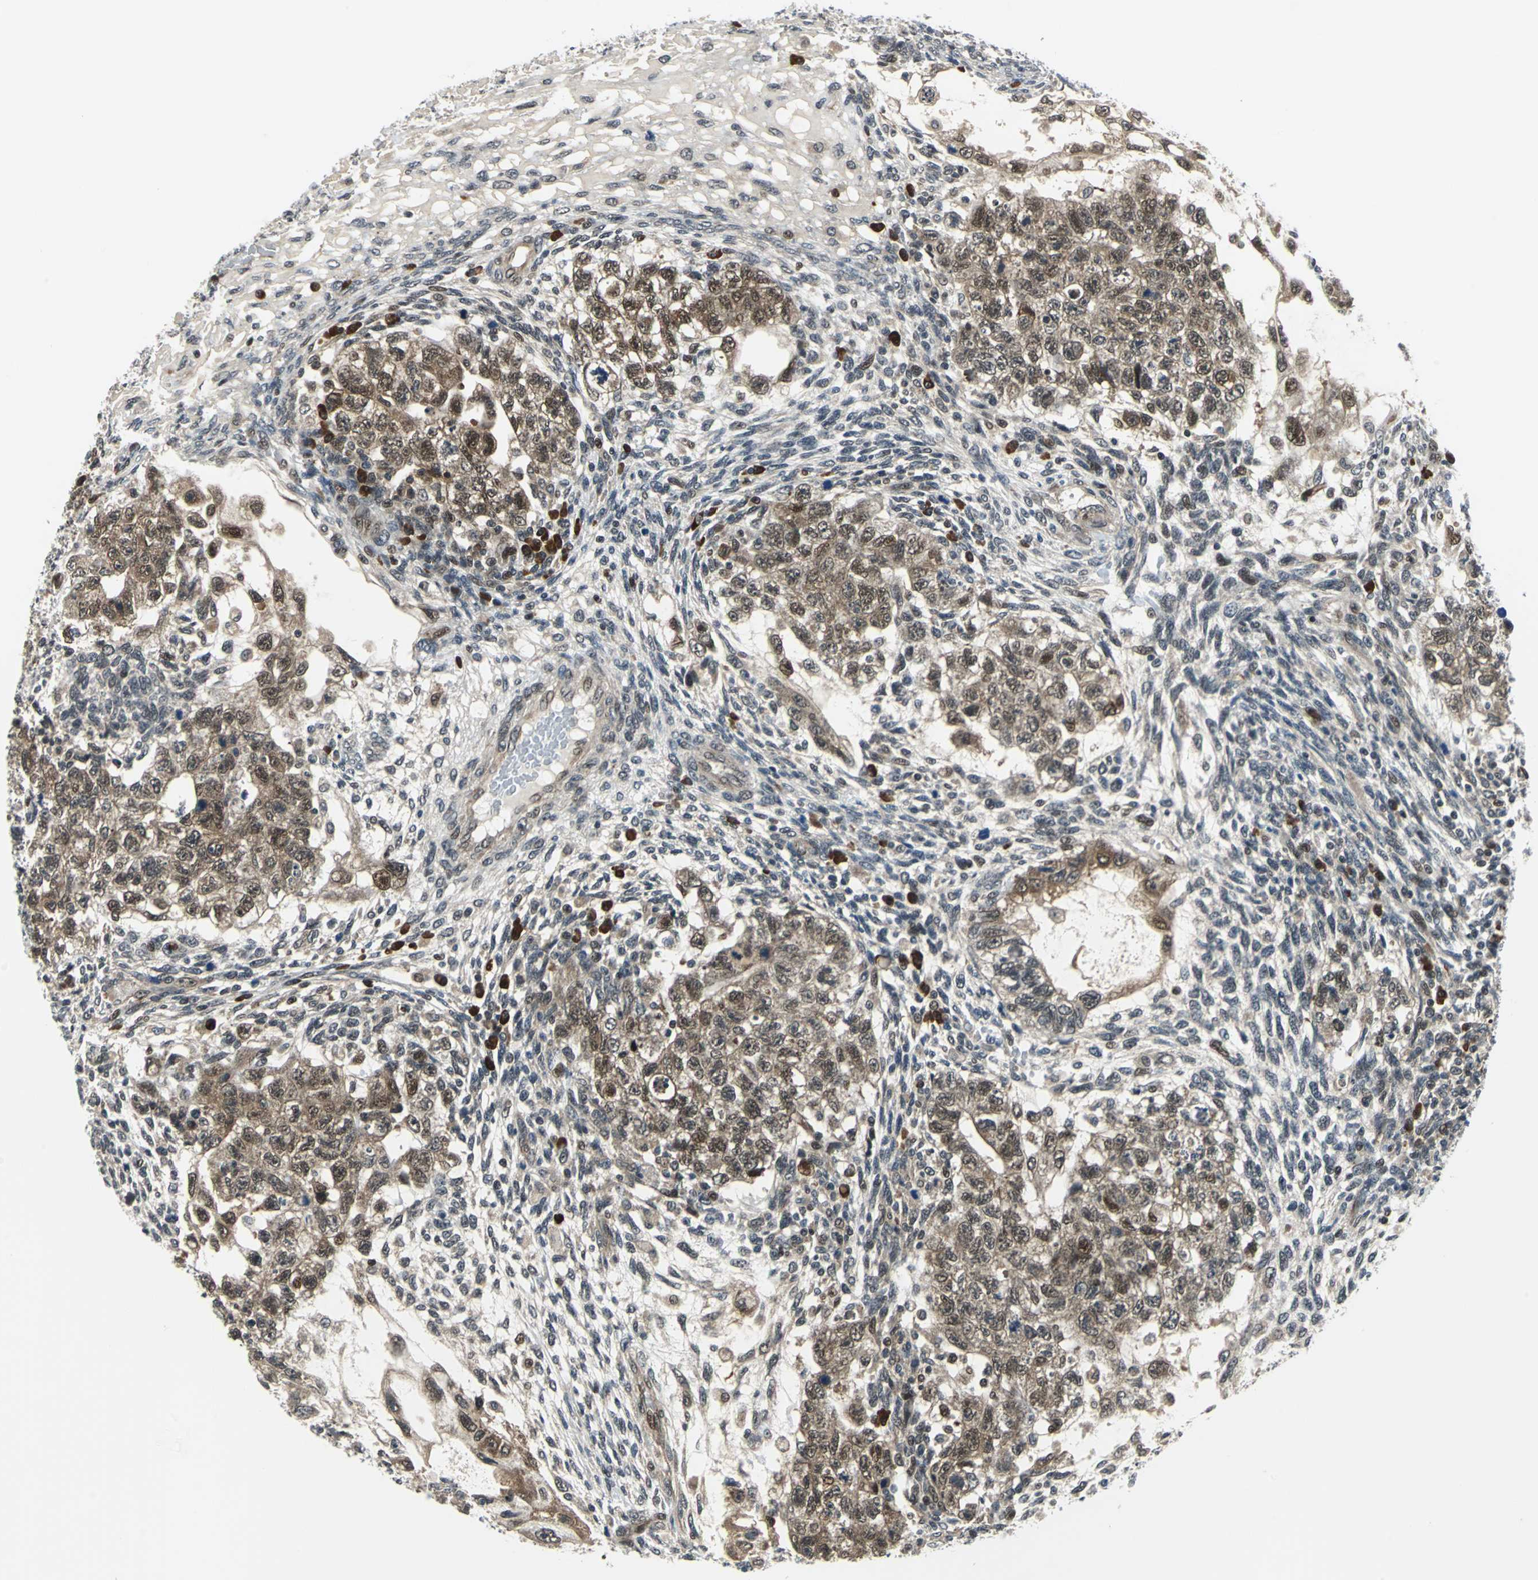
{"staining": {"intensity": "moderate", "quantity": ">75%", "location": "cytoplasmic/membranous,nuclear"}, "tissue": "testis cancer", "cell_type": "Tumor cells", "image_type": "cancer", "snomed": [{"axis": "morphology", "description": "Normal tissue, NOS"}, {"axis": "morphology", "description": "Carcinoma, Embryonal, NOS"}, {"axis": "topography", "description": "Testis"}], "caption": "A high-resolution photomicrograph shows IHC staining of testis cancer (embryonal carcinoma), which displays moderate cytoplasmic/membranous and nuclear staining in approximately >75% of tumor cells. Nuclei are stained in blue.", "gene": "POLR3K", "patient": {"sex": "male", "age": 36}}